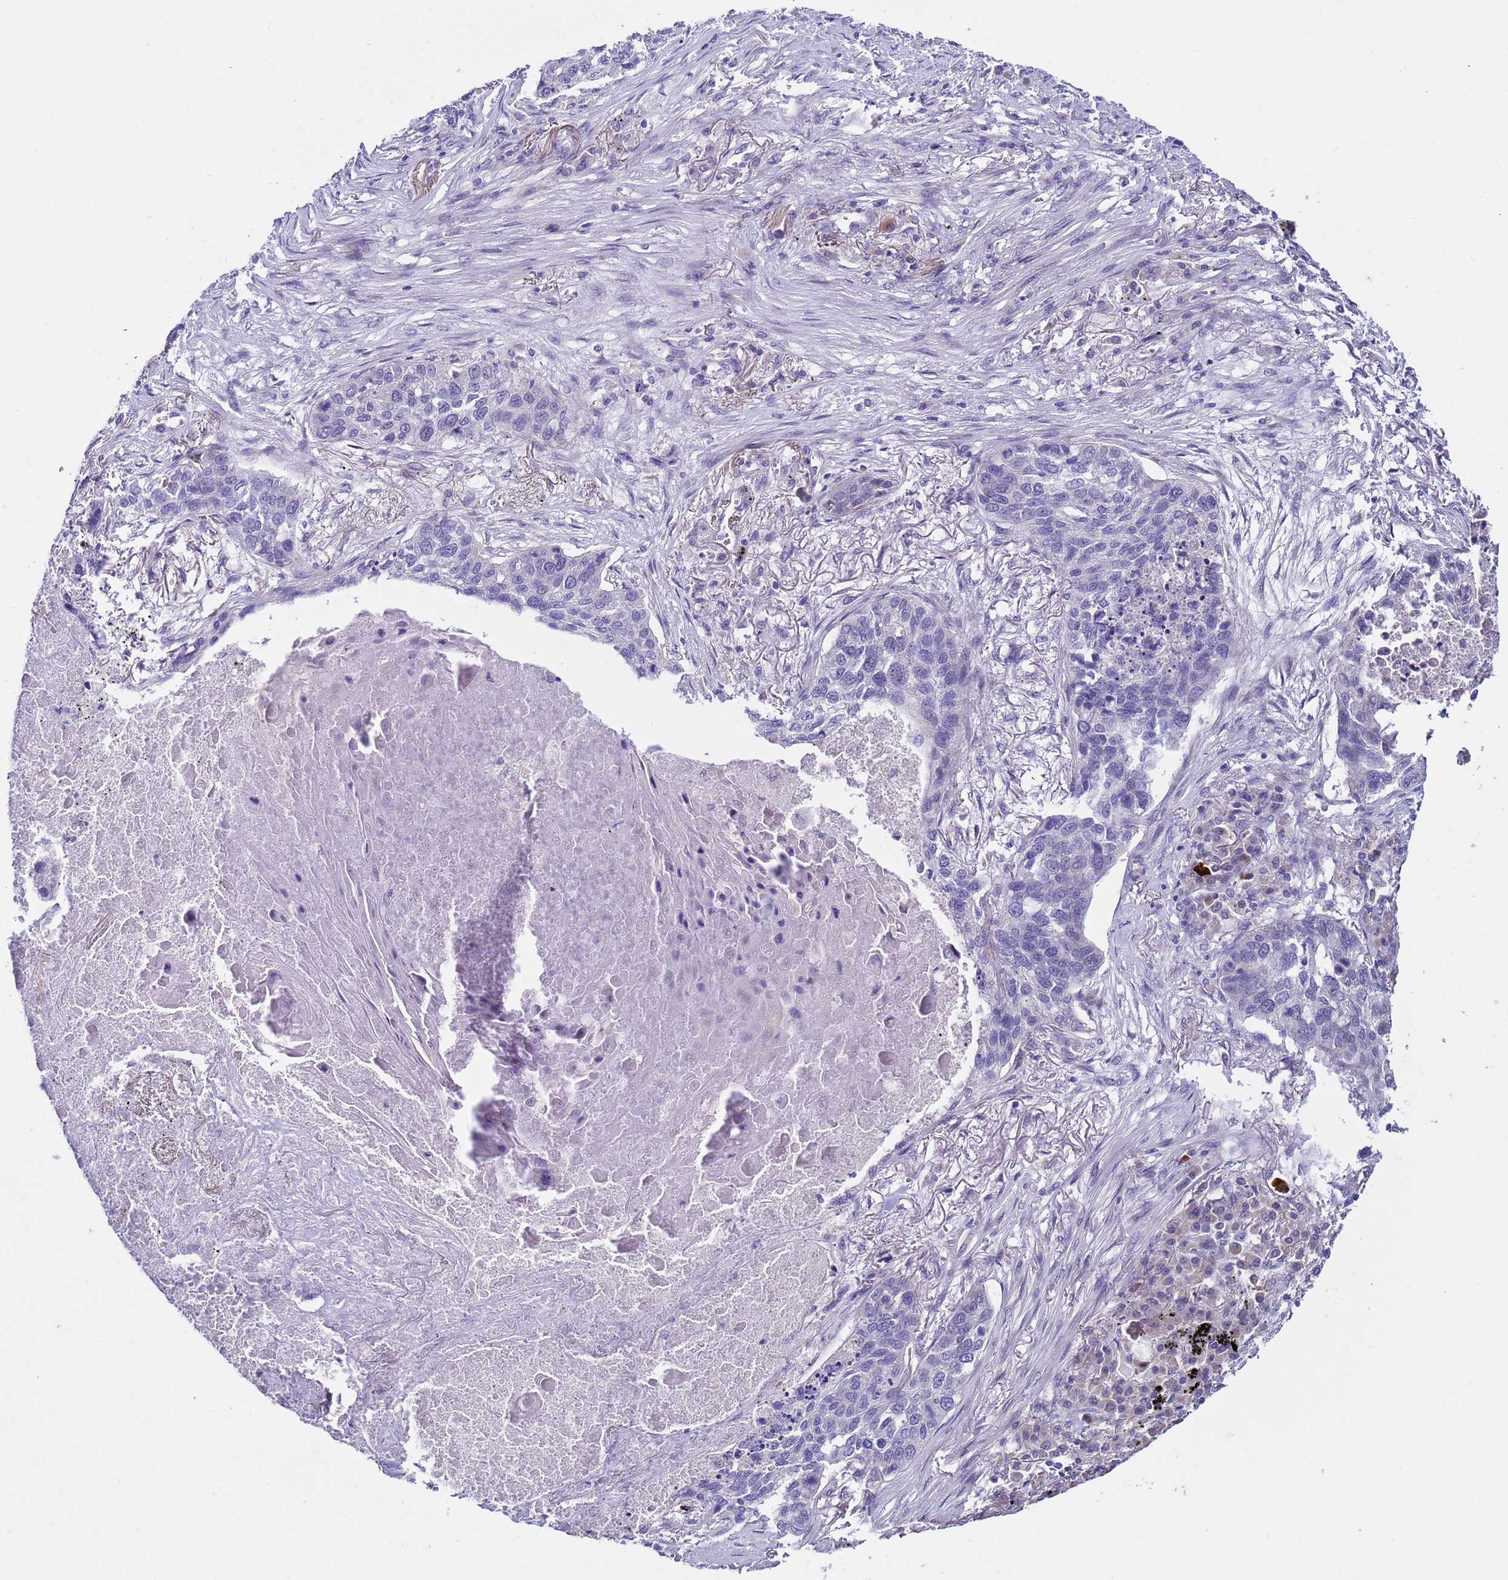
{"staining": {"intensity": "negative", "quantity": "none", "location": "none"}, "tissue": "lung cancer", "cell_type": "Tumor cells", "image_type": "cancer", "snomed": [{"axis": "morphology", "description": "Squamous cell carcinoma, NOS"}, {"axis": "topography", "description": "Lung"}], "caption": "Immunohistochemistry (IHC) photomicrograph of human lung cancer (squamous cell carcinoma) stained for a protein (brown), which demonstrates no positivity in tumor cells. (Brightfield microscopy of DAB immunohistochemistry at high magnification).", "gene": "IGSF11", "patient": {"sex": "female", "age": 63}}